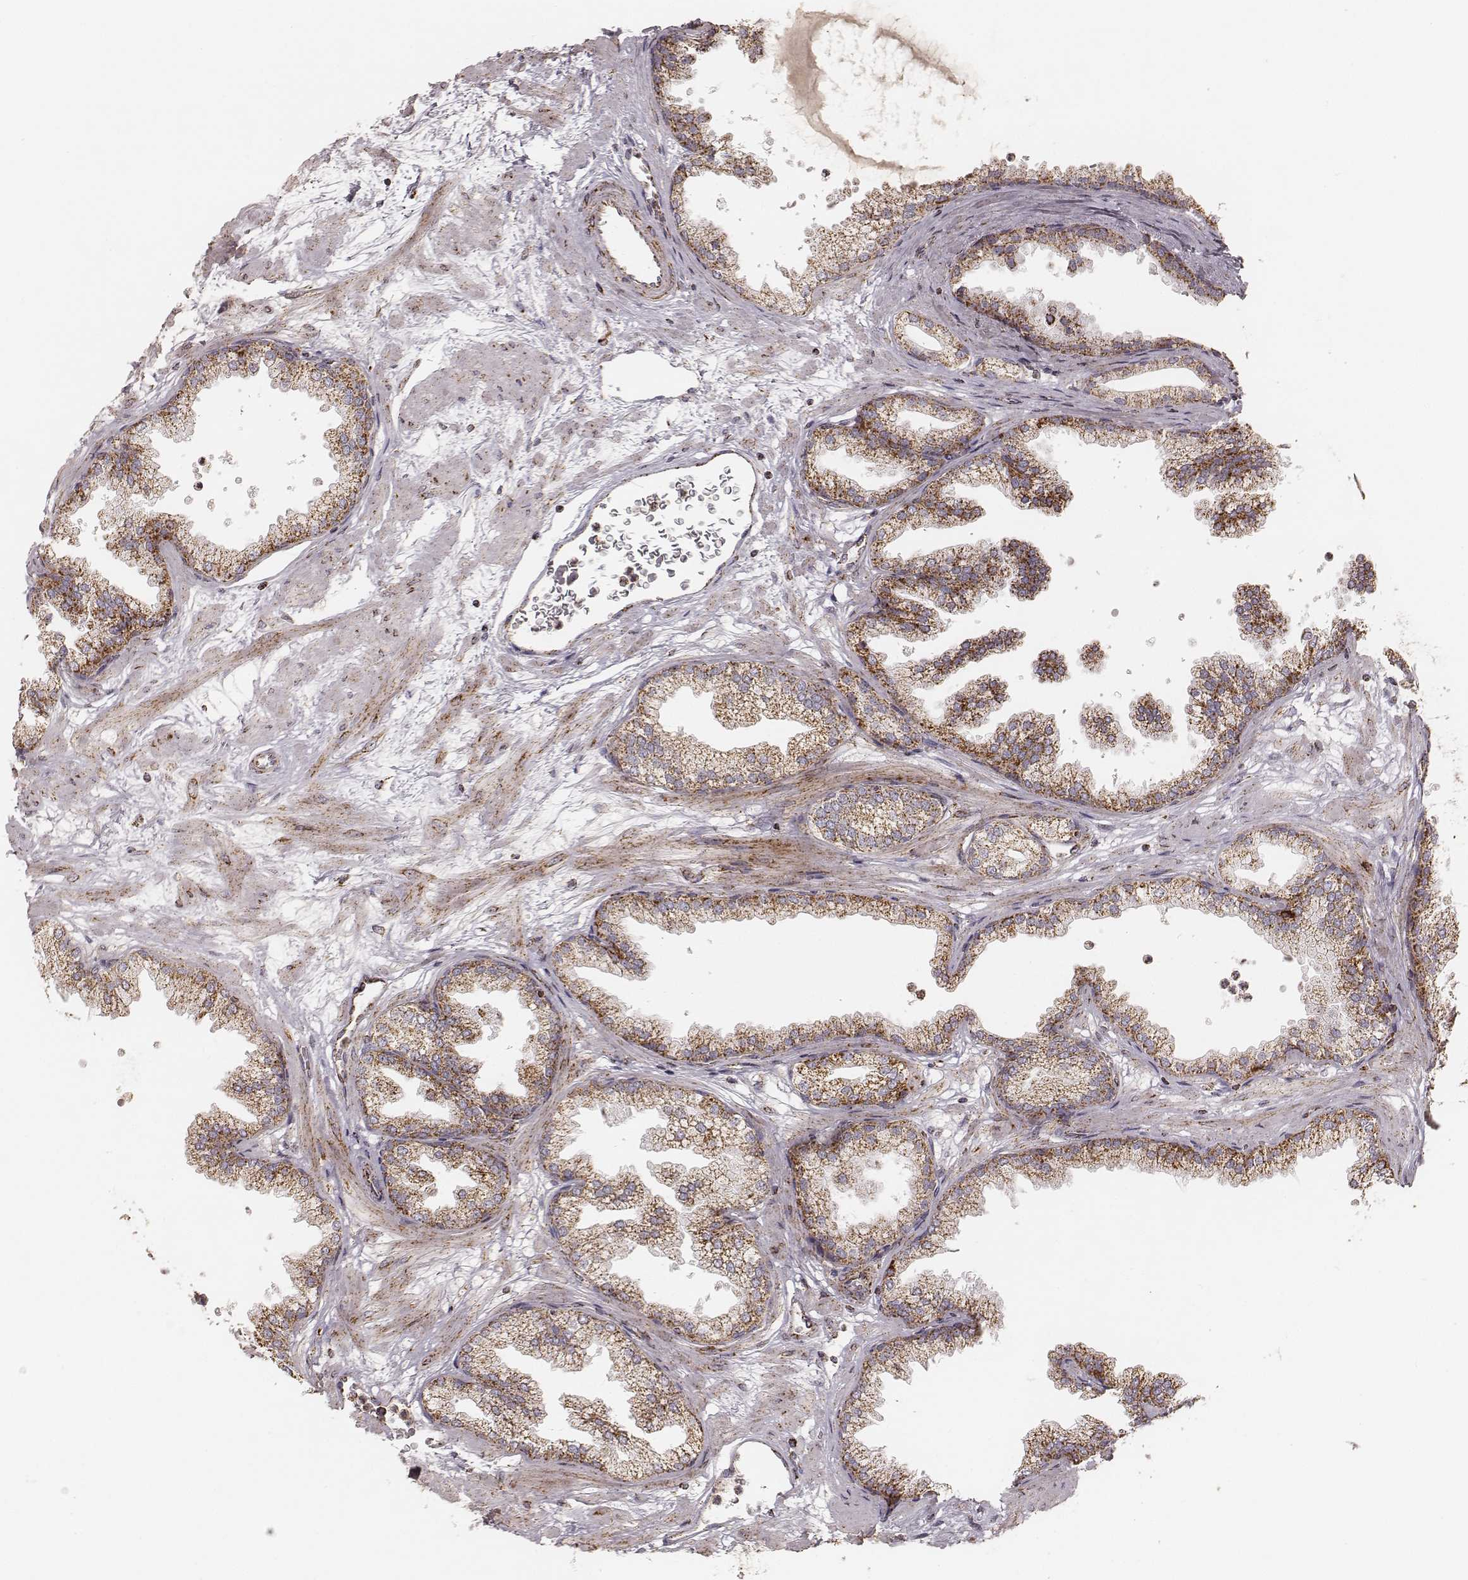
{"staining": {"intensity": "strong", "quantity": ">75%", "location": "cytoplasmic/membranous"}, "tissue": "prostate", "cell_type": "Glandular cells", "image_type": "normal", "snomed": [{"axis": "morphology", "description": "Normal tissue, NOS"}, {"axis": "topography", "description": "Prostate"}], "caption": "This is an image of immunohistochemistry staining of benign prostate, which shows strong positivity in the cytoplasmic/membranous of glandular cells.", "gene": "CS", "patient": {"sex": "male", "age": 37}}